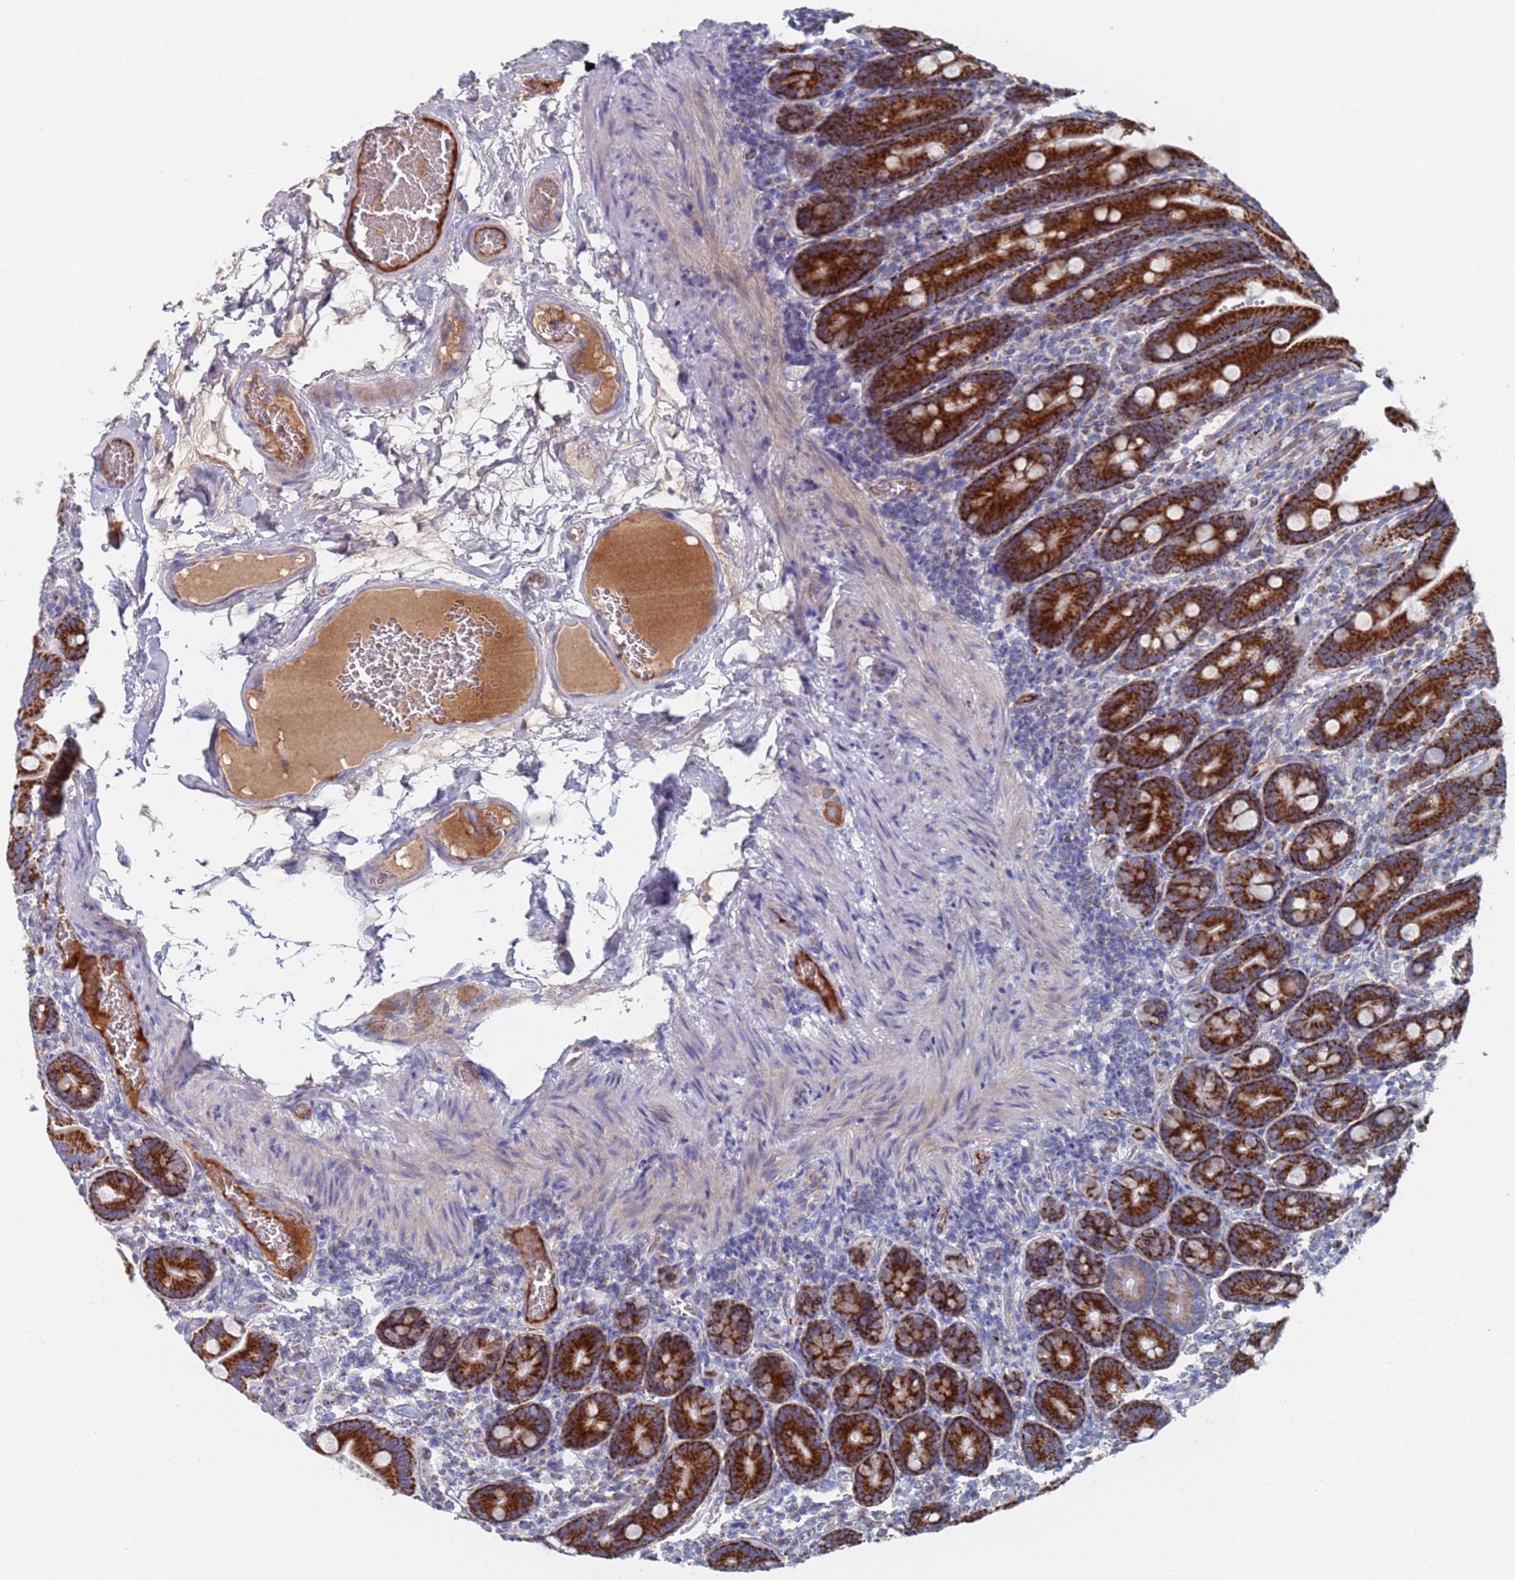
{"staining": {"intensity": "strong", "quantity": ">75%", "location": "cytoplasmic/membranous"}, "tissue": "duodenum", "cell_type": "Glandular cells", "image_type": "normal", "snomed": [{"axis": "morphology", "description": "Normal tissue, NOS"}, {"axis": "topography", "description": "Duodenum"}], "caption": "High-magnification brightfield microscopy of benign duodenum stained with DAB (3,3'-diaminobenzidine) (brown) and counterstained with hematoxylin (blue). glandular cells exhibit strong cytoplasmic/membranous staining is seen in approximately>75% of cells.", "gene": "MRPL22", "patient": {"sex": "female", "age": 62}}